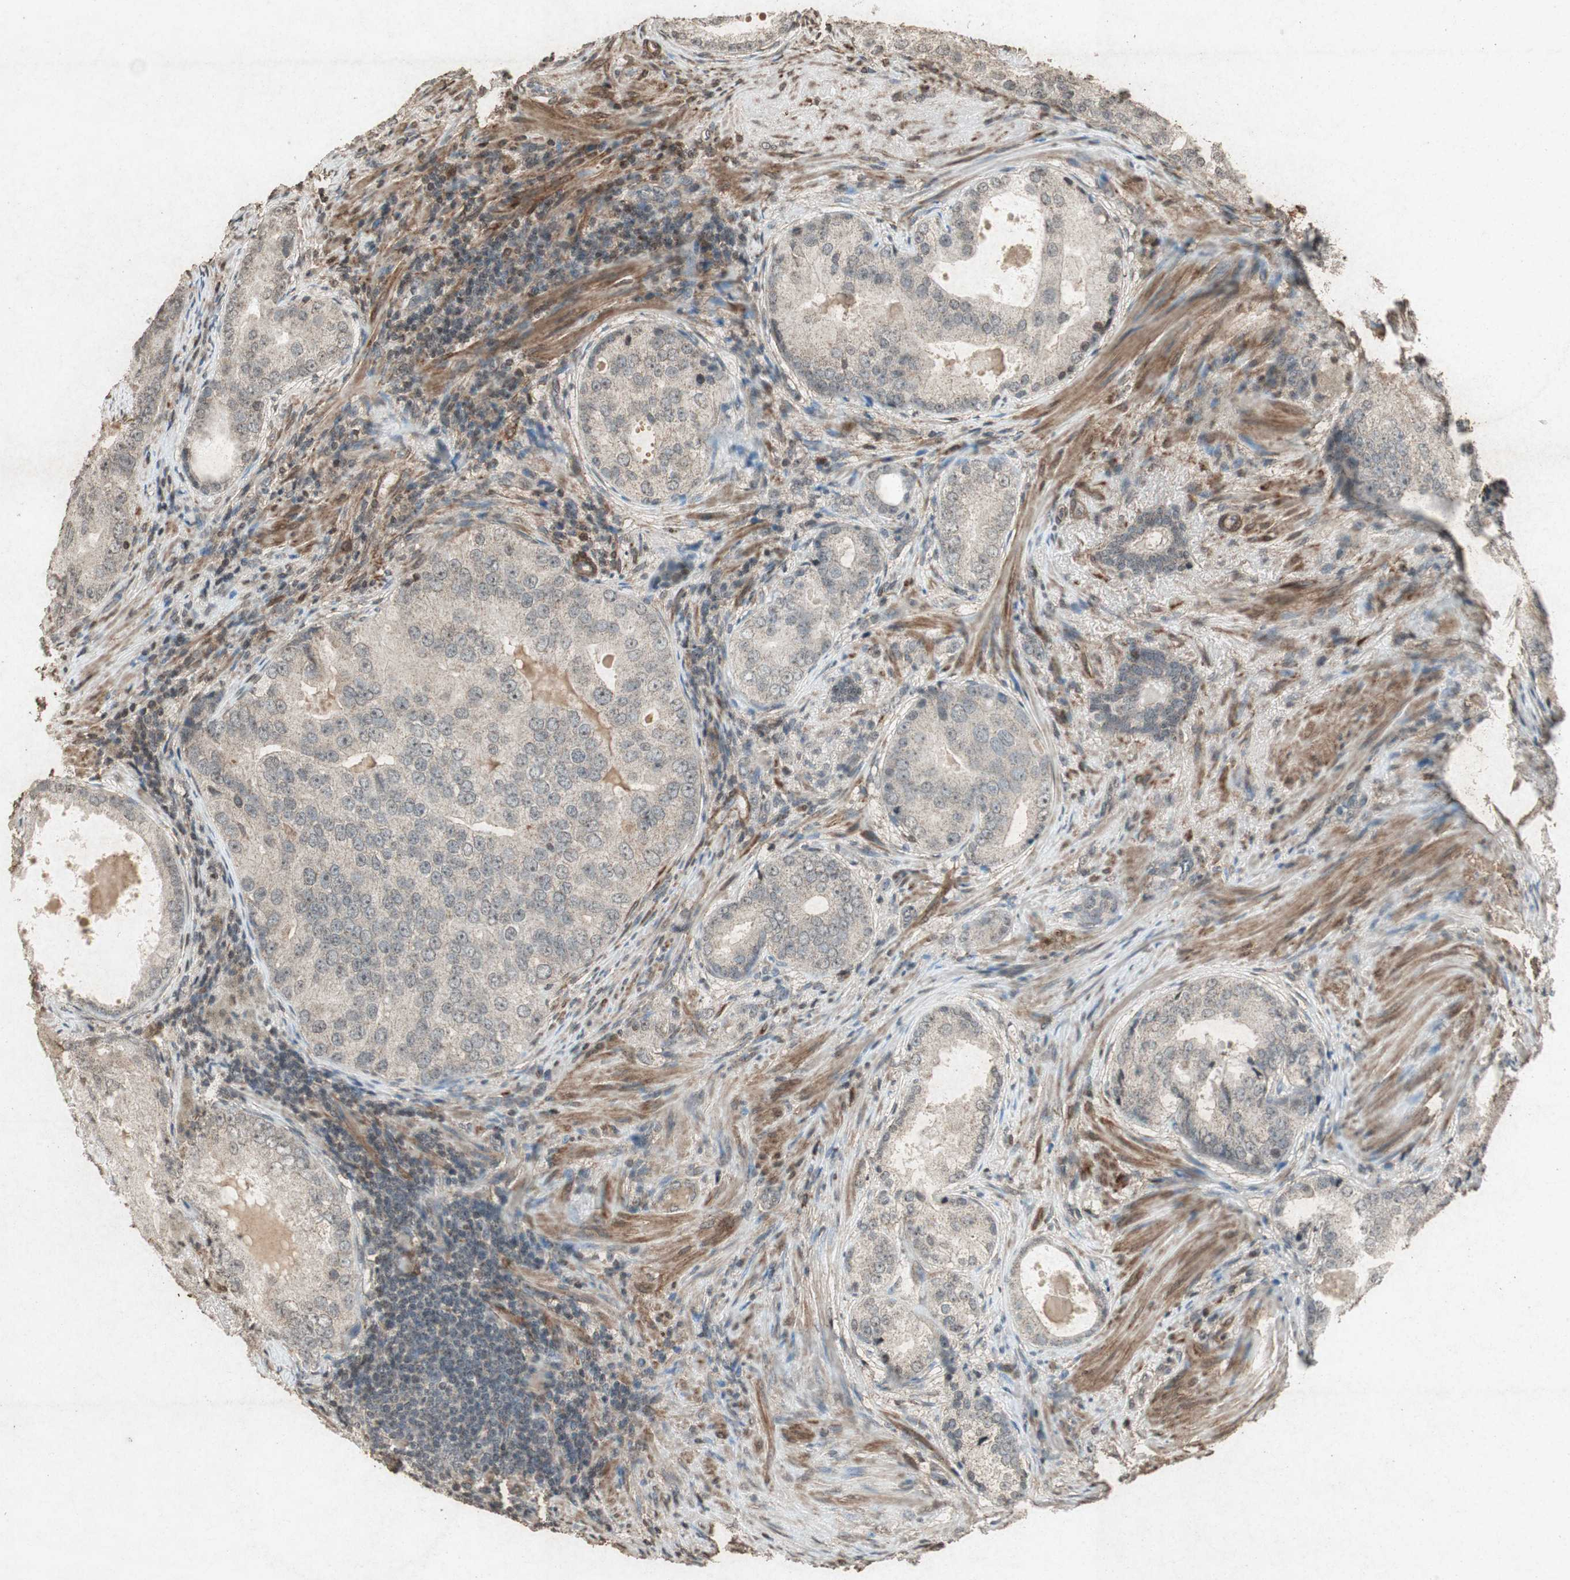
{"staining": {"intensity": "weak", "quantity": ">75%", "location": "cytoplasmic/membranous"}, "tissue": "prostate cancer", "cell_type": "Tumor cells", "image_type": "cancer", "snomed": [{"axis": "morphology", "description": "Adenocarcinoma, High grade"}, {"axis": "topography", "description": "Prostate"}], "caption": "Immunohistochemical staining of human prostate high-grade adenocarcinoma displays low levels of weak cytoplasmic/membranous positivity in approximately >75% of tumor cells.", "gene": "PRKG1", "patient": {"sex": "male", "age": 66}}